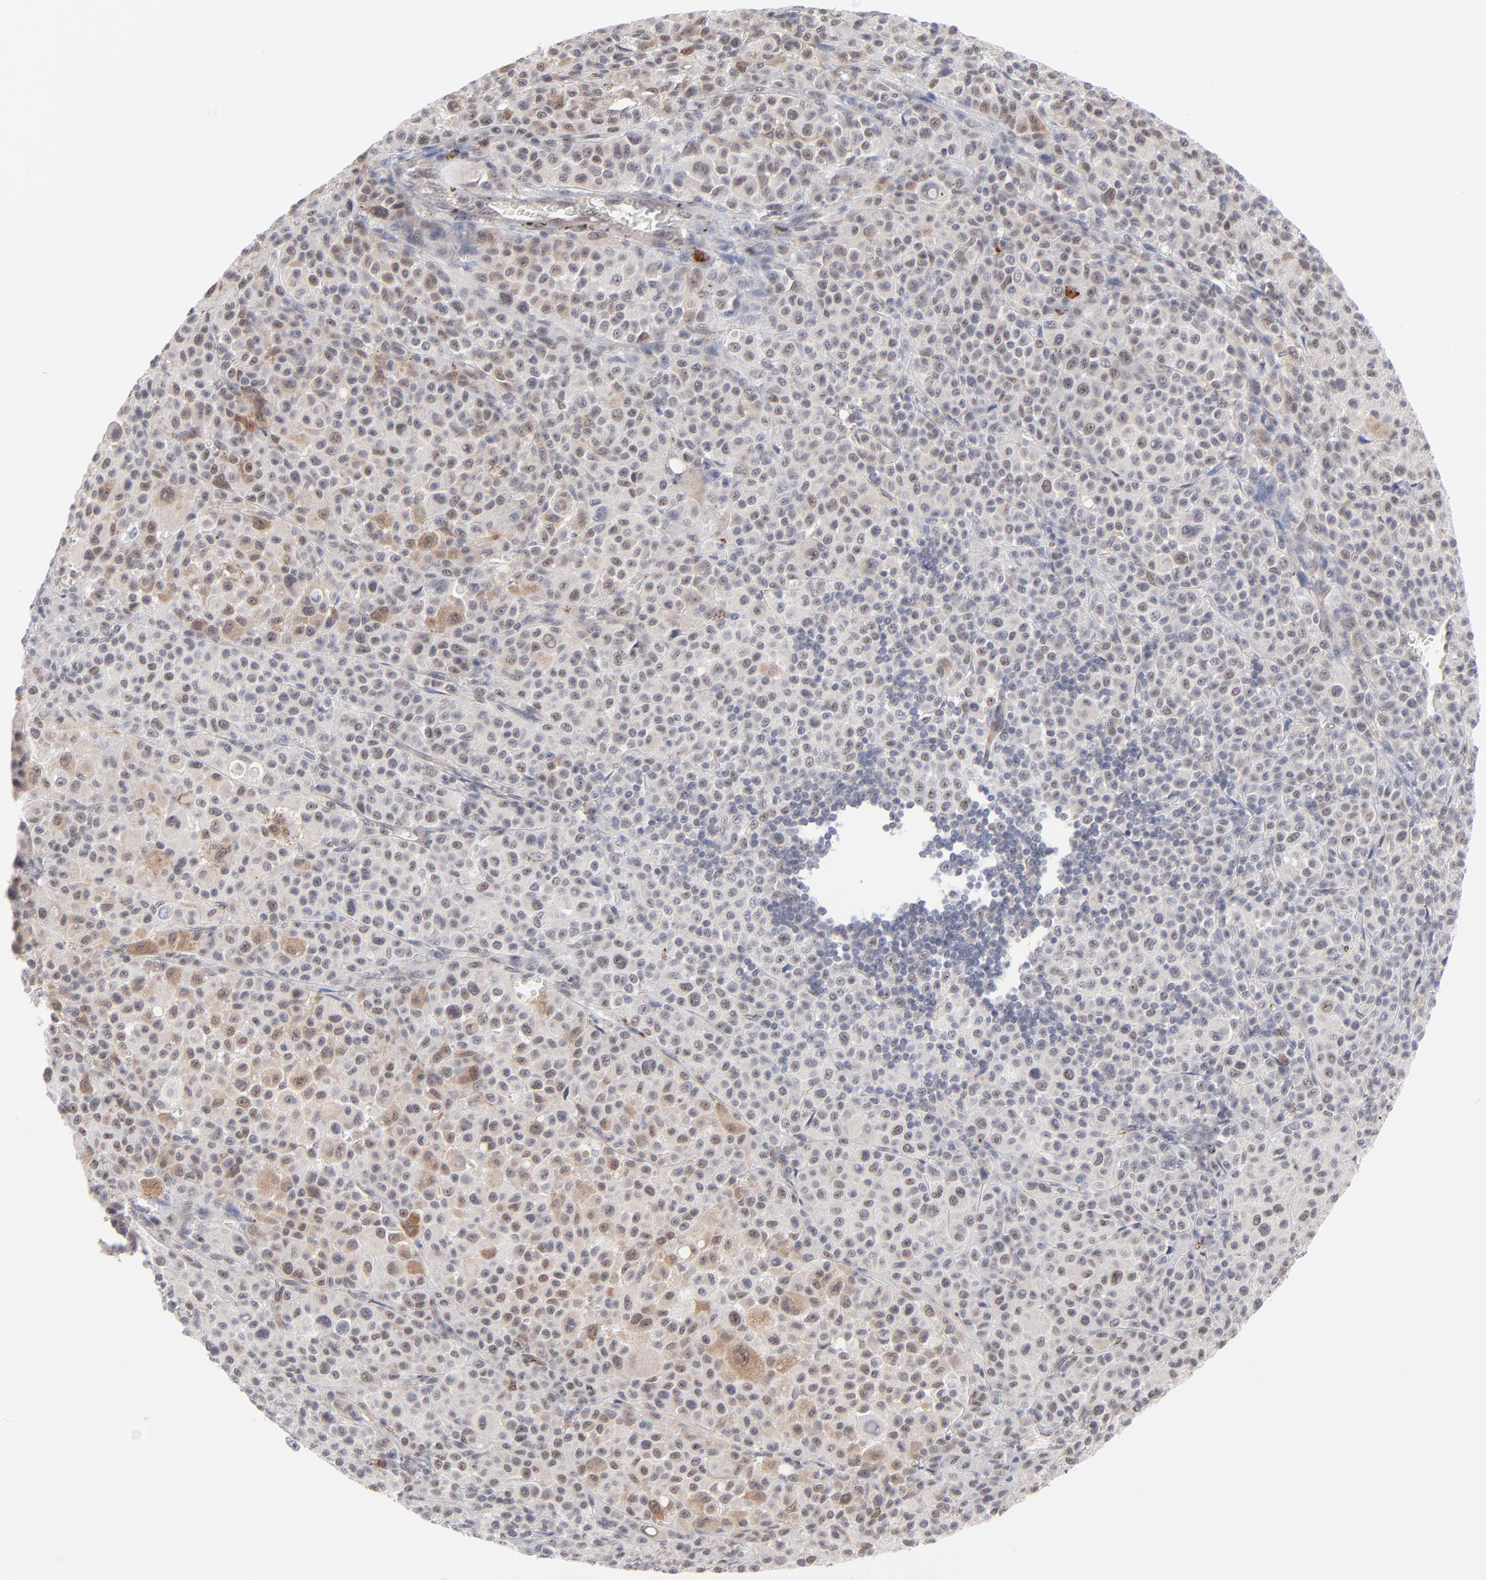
{"staining": {"intensity": "weak", "quantity": "25%-75%", "location": "cytoplasmic/membranous"}, "tissue": "melanoma", "cell_type": "Tumor cells", "image_type": "cancer", "snomed": [{"axis": "morphology", "description": "Malignant melanoma, Metastatic site"}, {"axis": "topography", "description": "Skin"}], "caption": "A brown stain shows weak cytoplasmic/membranous expression of a protein in human malignant melanoma (metastatic site) tumor cells.", "gene": "NBN", "patient": {"sex": "female", "age": 74}}